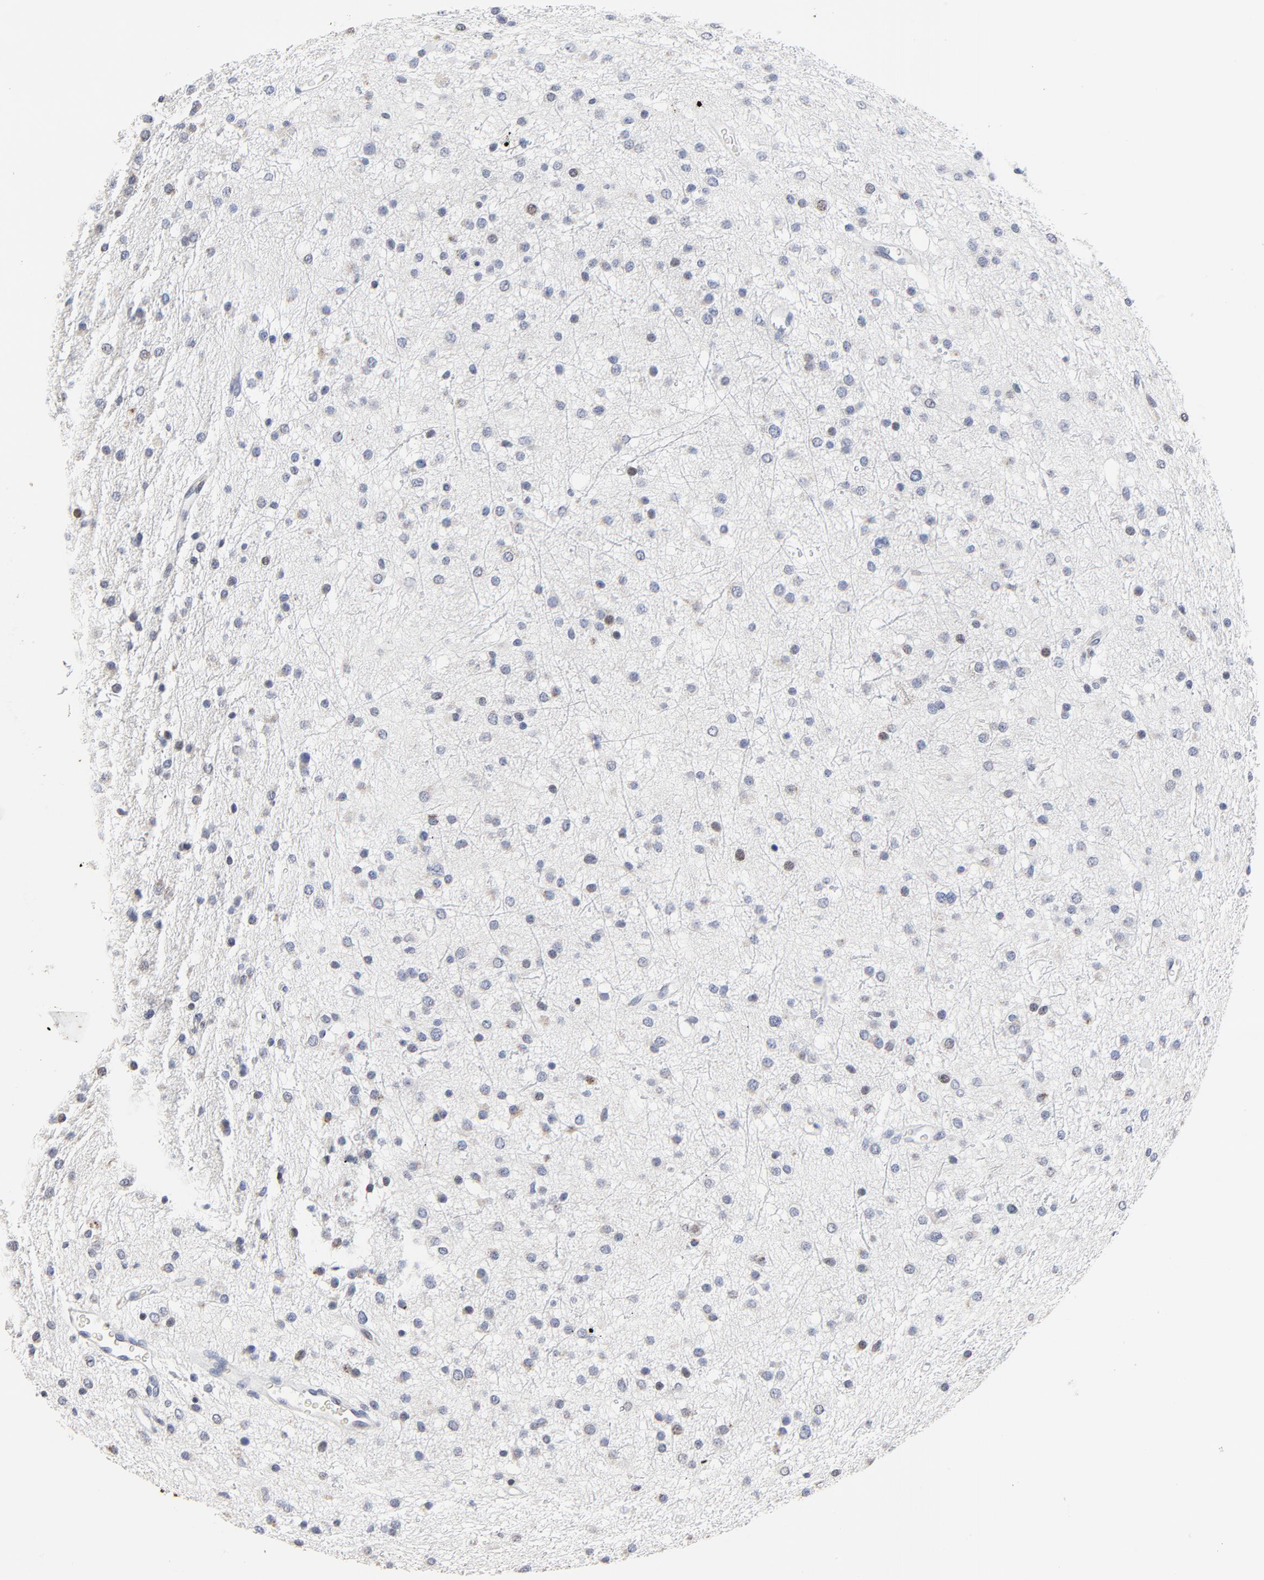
{"staining": {"intensity": "weak", "quantity": "<25%", "location": "cytoplasmic/membranous"}, "tissue": "glioma", "cell_type": "Tumor cells", "image_type": "cancer", "snomed": [{"axis": "morphology", "description": "Glioma, malignant, Low grade"}, {"axis": "topography", "description": "Brain"}], "caption": "The image displays no staining of tumor cells in malignant glioma (low-grade).", "gene": "LNX1", "patient": {"sex": "female", "age": 36}}